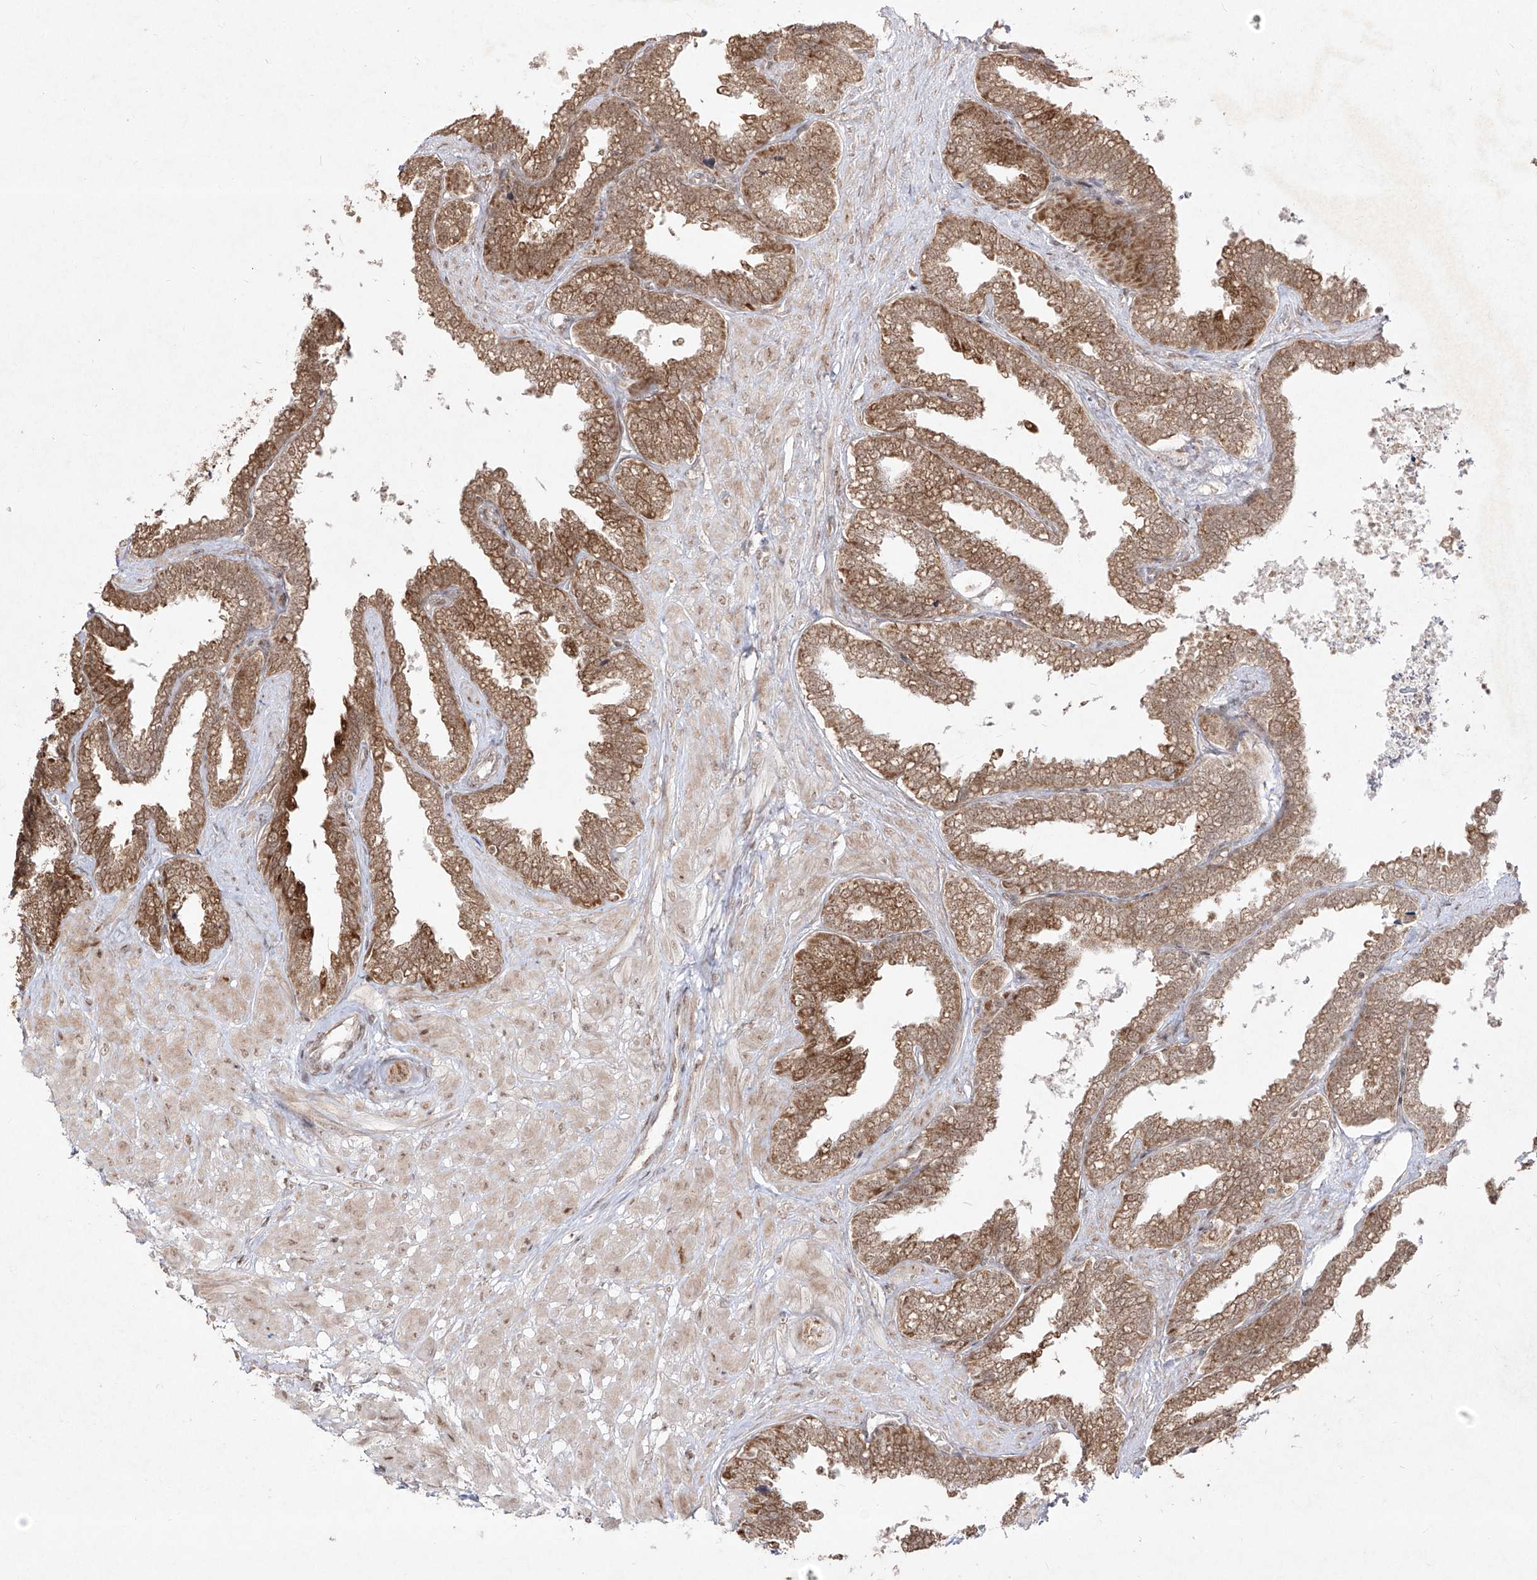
{"staining": {"intensity": "moderate", "quantity": ">75%", "location": "cytoplasmic/membranous"}, "tissue": "seminal vesicle", "cell_type": "Glandular cells", "image_type": "normal", "snomed": [{"axis": "morphology", "description": "Normal tissue, NOS"}, {"axis": "topography", "description": "Seminal veicle"}], "caption": "An image of human seminal vesicle stained for a protein displays moderate cytoplasmic/membranous brown staining in glandular cells.", "gene": "SNRNP27", "patient": {"sex": "male", "age": 46}}